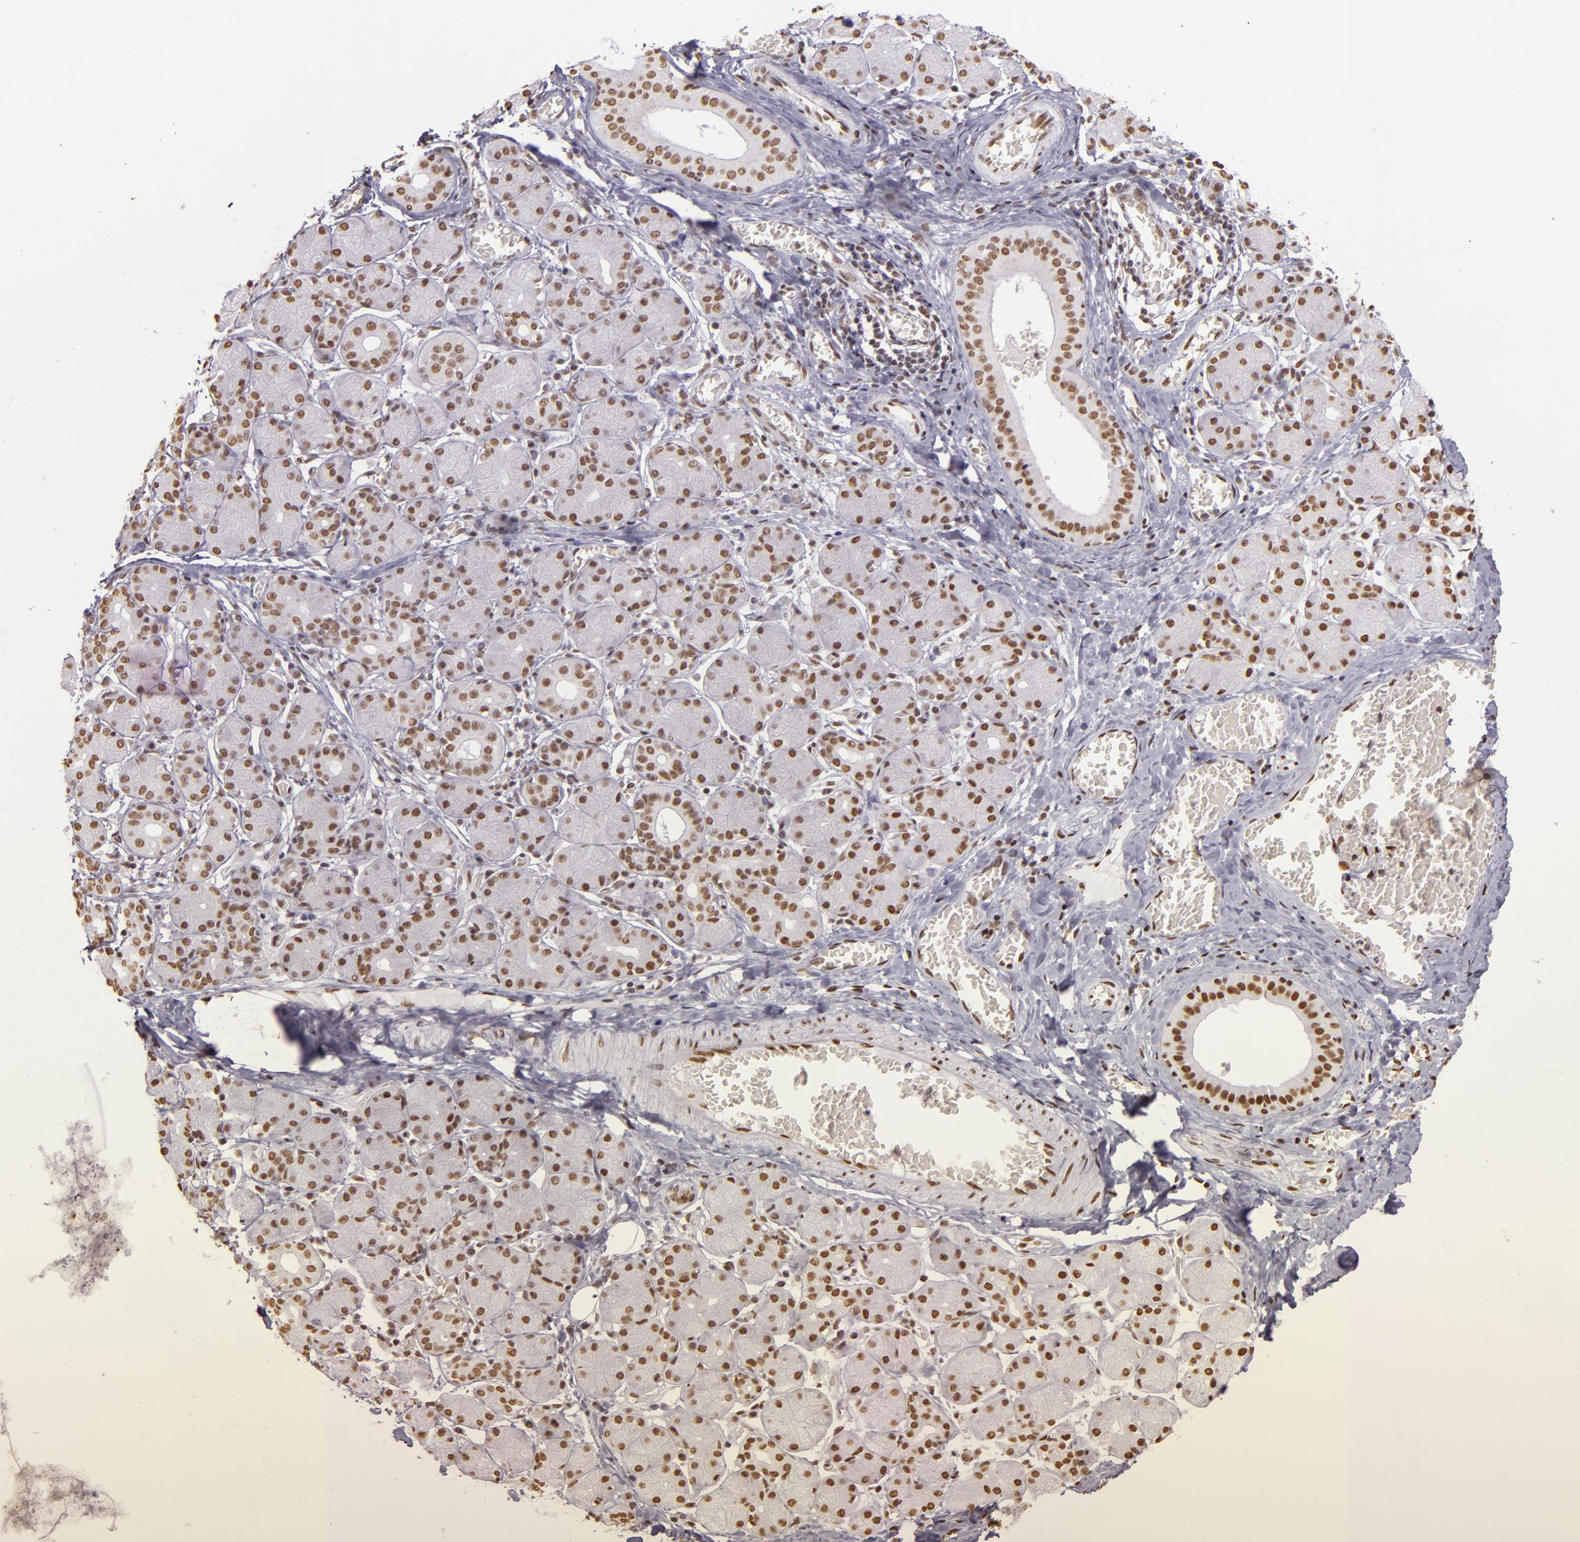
{"staining": {"intensity": "moderate", "quantity": ">75%", "location": "nuclear"}, "tissue": "salivary gland", "cell_type": "Glandular cells", "image_type": "normal", "snomed": [{"axis": "morphology", "description": "Normal tissue, NOS"}, {"axis": "topography", "description": "Salivary gland"}], "caption": "This photomicrograph exhibits IHC staining of unremarkable human salivary gland, with medium moderate nuclear expression in about >75% of glandular cells.", "gene": "PAPOLA", "patient": {"sex": "female", "age": 24}}